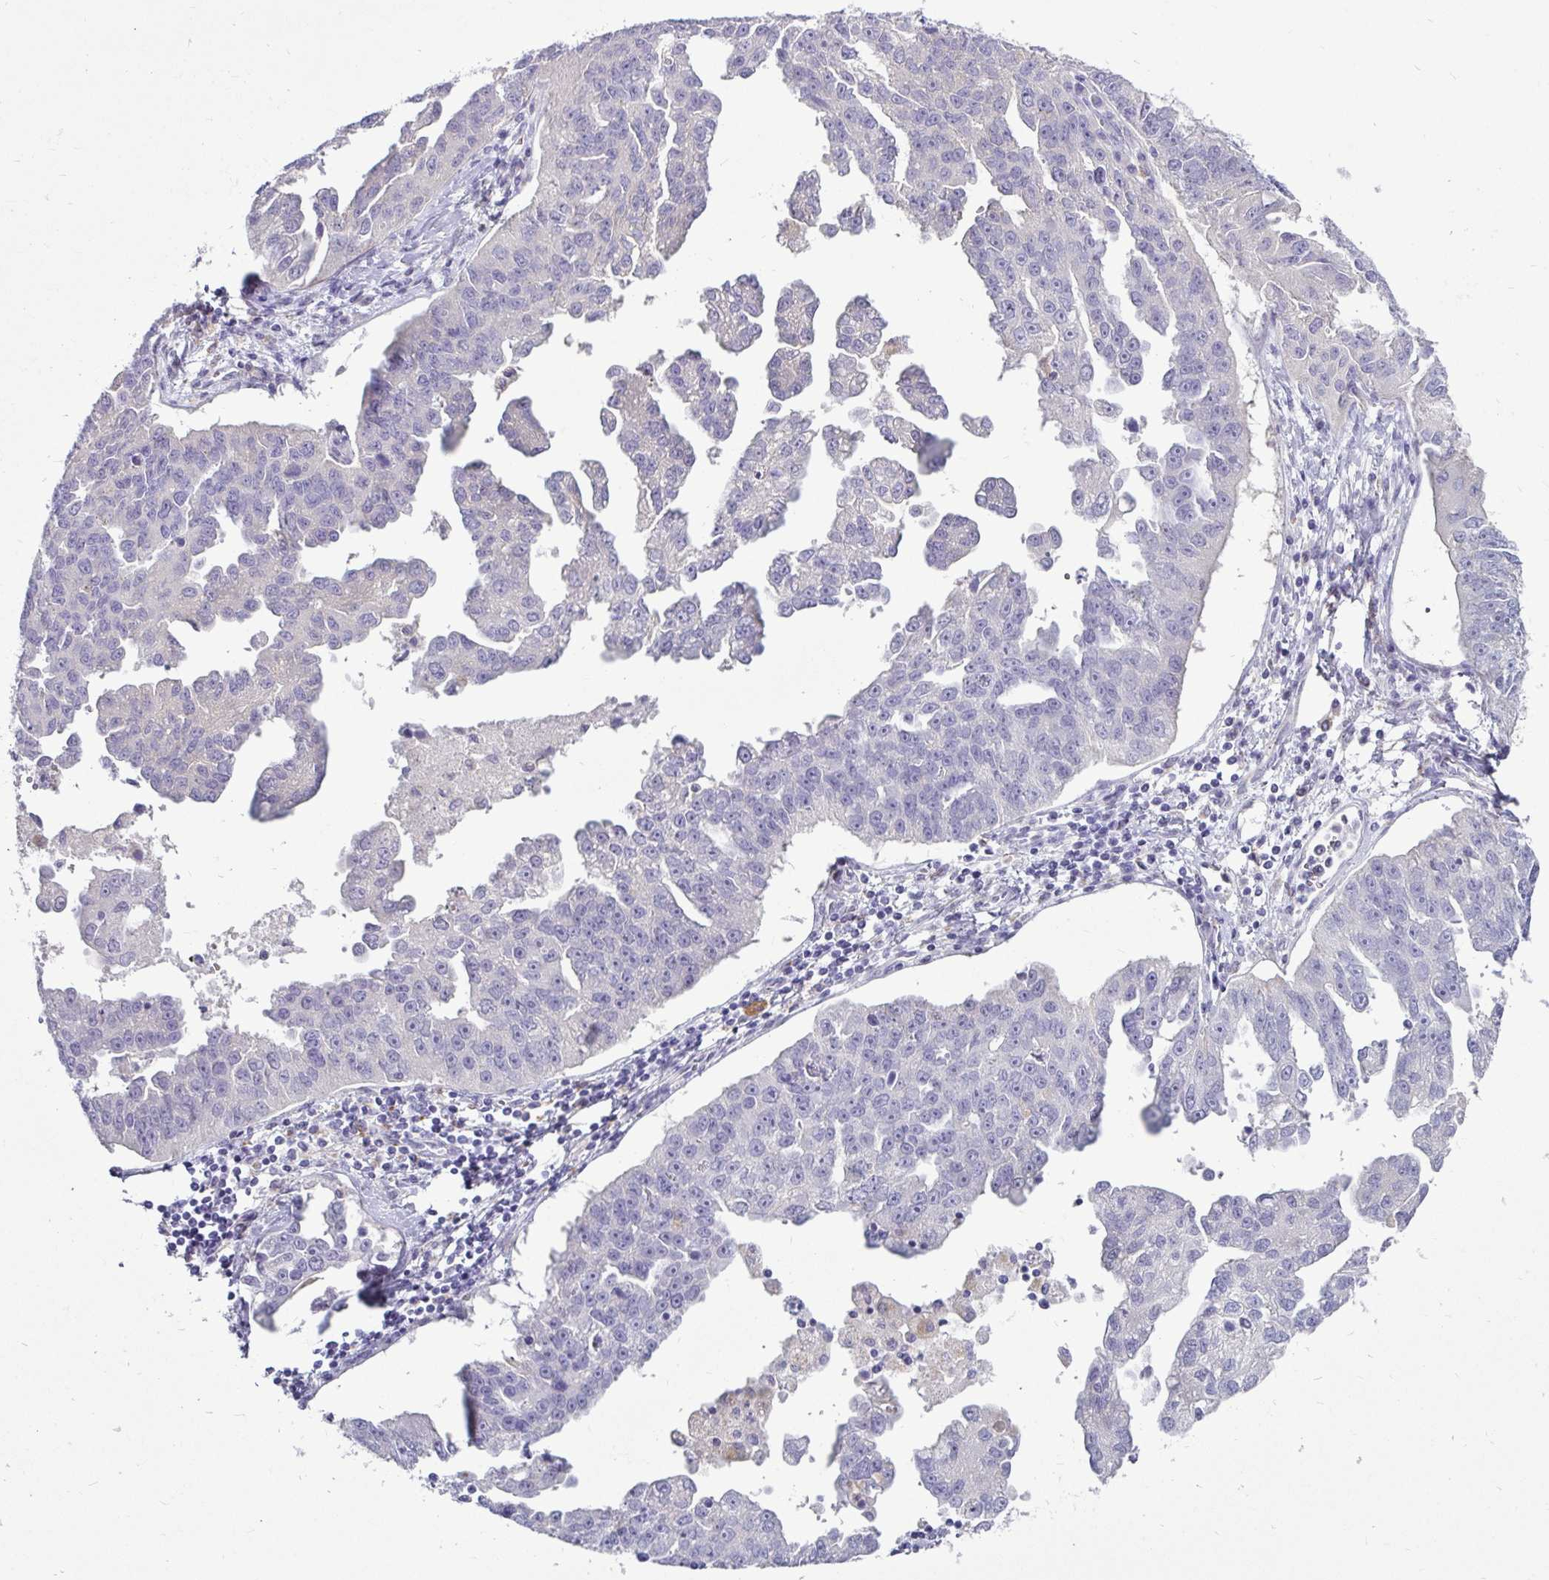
{"staining": {"intensity": "negative", "quantity": "none", "location": "none"}, "tissue": "ovarian cancer", "cell_type": "Tumor cells", "image_type": "cancer", "snomed": [{"axis": "morphology", "description": "Cystadenocarcinoma, serous, NOS"}, {"axis": "topography", "description": "Ovary"}], "caption": "Immunohistochemistry (IHC) micrograph of neoplastic tissue: ovarian serous cystadenocarcinoma stained with DAB reveals no significant protein positivity in tumor cells.", "gene": "CTSZ", "patient": {"sex": "female", "age": 75}}